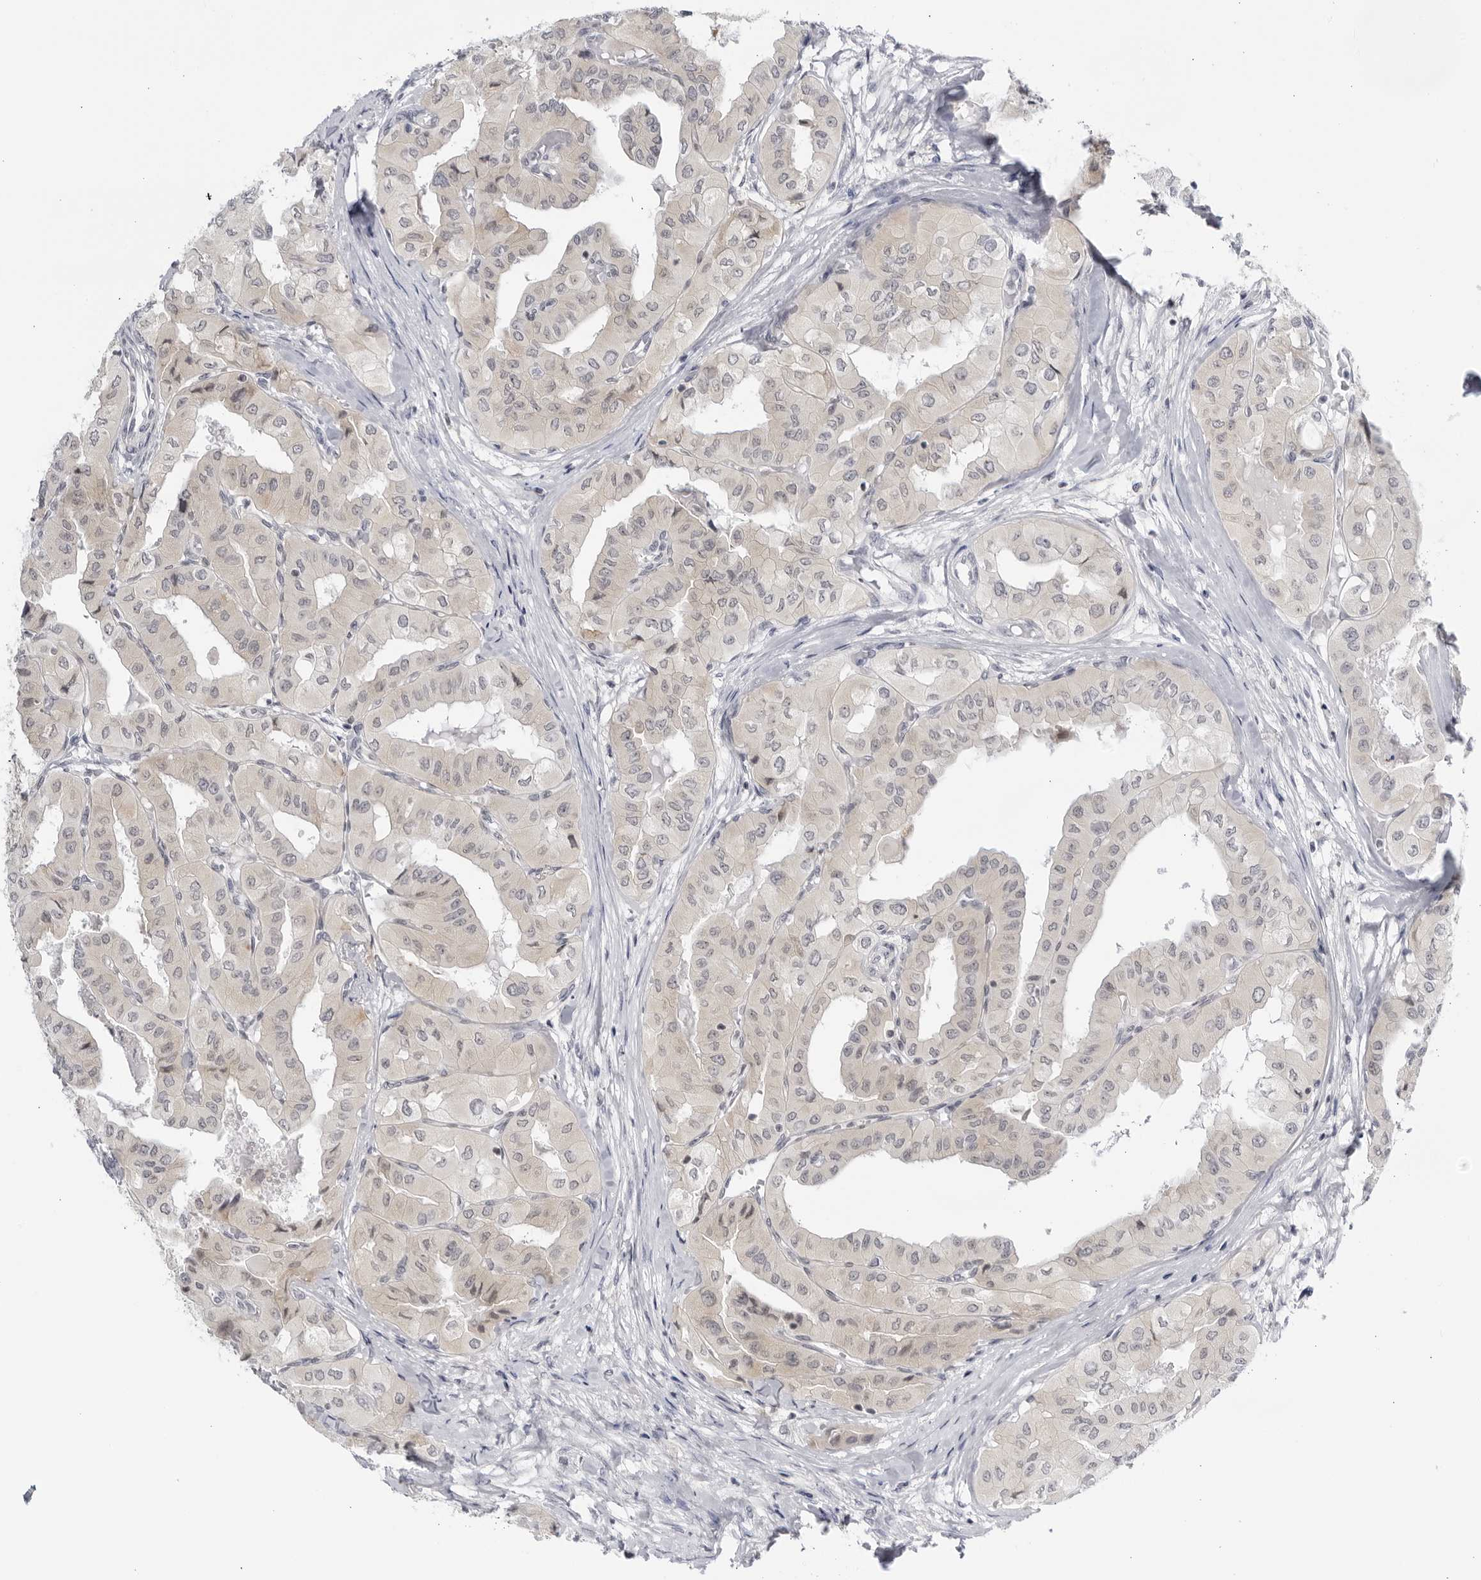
{"staining": {"intensity": "weak", "quantity": ">75%", "location": "cytoplasmic/membranous"}, "tissue": "thyroid cancer", "cell_type": "Tumor cells", "image_type": "cancer", "snomed": [{"axis": "morphology", "description": "Papillary adenocarcinoma, NOS"}, {"axis": "topography", "description": "Thyroid gland"}], "caption": "Human thyroid papillary adenocarcinoma stained with a brown dye exhibits weak cytoplasmic/membranous positive expression in about >75% of tumor cells.", "gene": "CNBD1", "patient": {"sex": "female", "age": 59}}